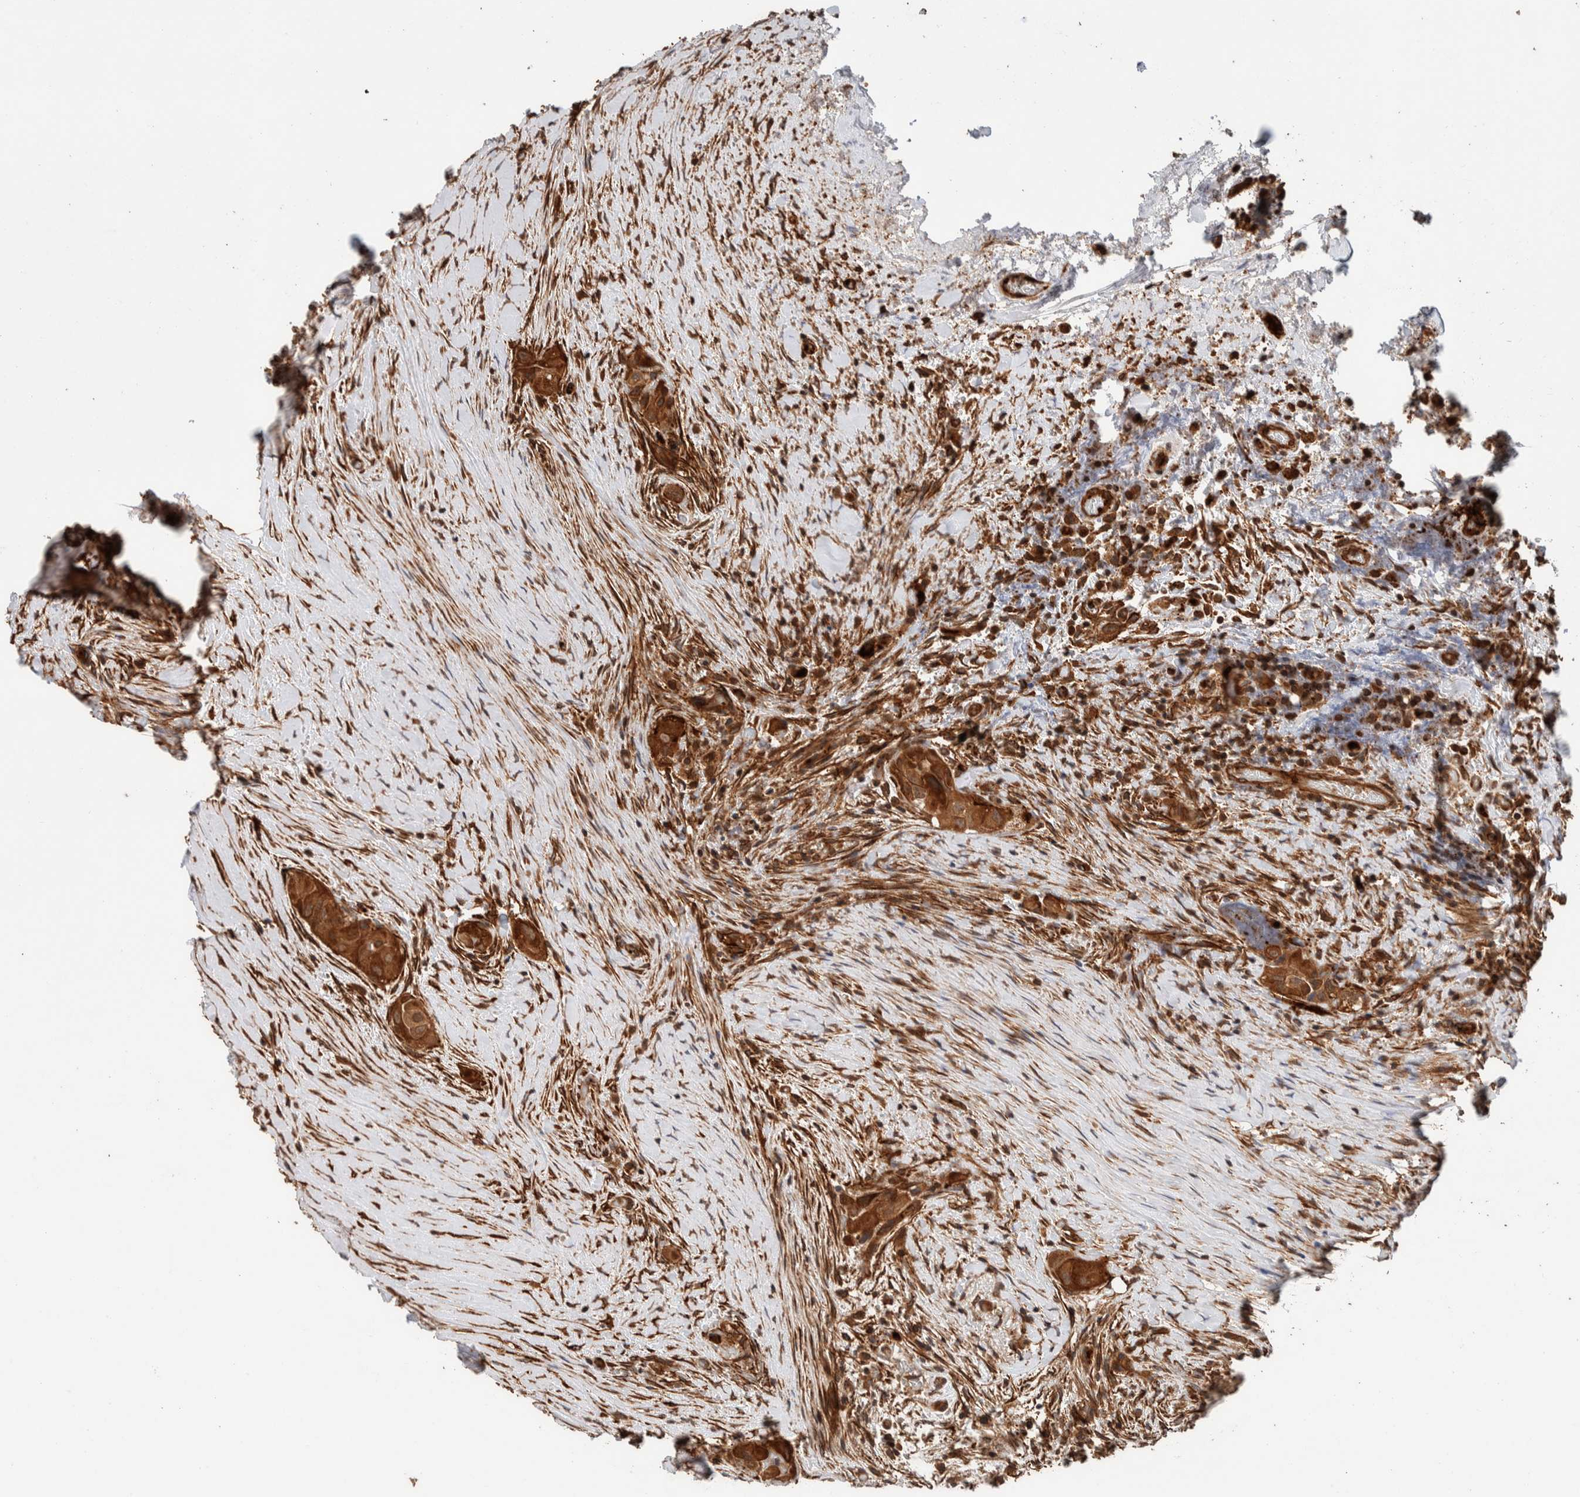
{"staining": {"intensity": "moderate", "quantity": ">75%", "location": "cytoplasmic/membranous"}, "tissue": "thyroid cancer", "cell_type": "Tumor cells", "image_type": "cancer", "snomed": [{"axis": "morphology", "description": "Papillary adenocarcinoma, NOS"}, {"axis": "topography", "description": "Thyroid gland"}], "caption": "IHC of human thyroid papillary adenocarcinoma displays medium levels of moderate cytoplasmic/membranous positivity in approximately >75% of tumor cells.", "gene": "SYNRG", "patient": {"sex": "female", "age": 59}}